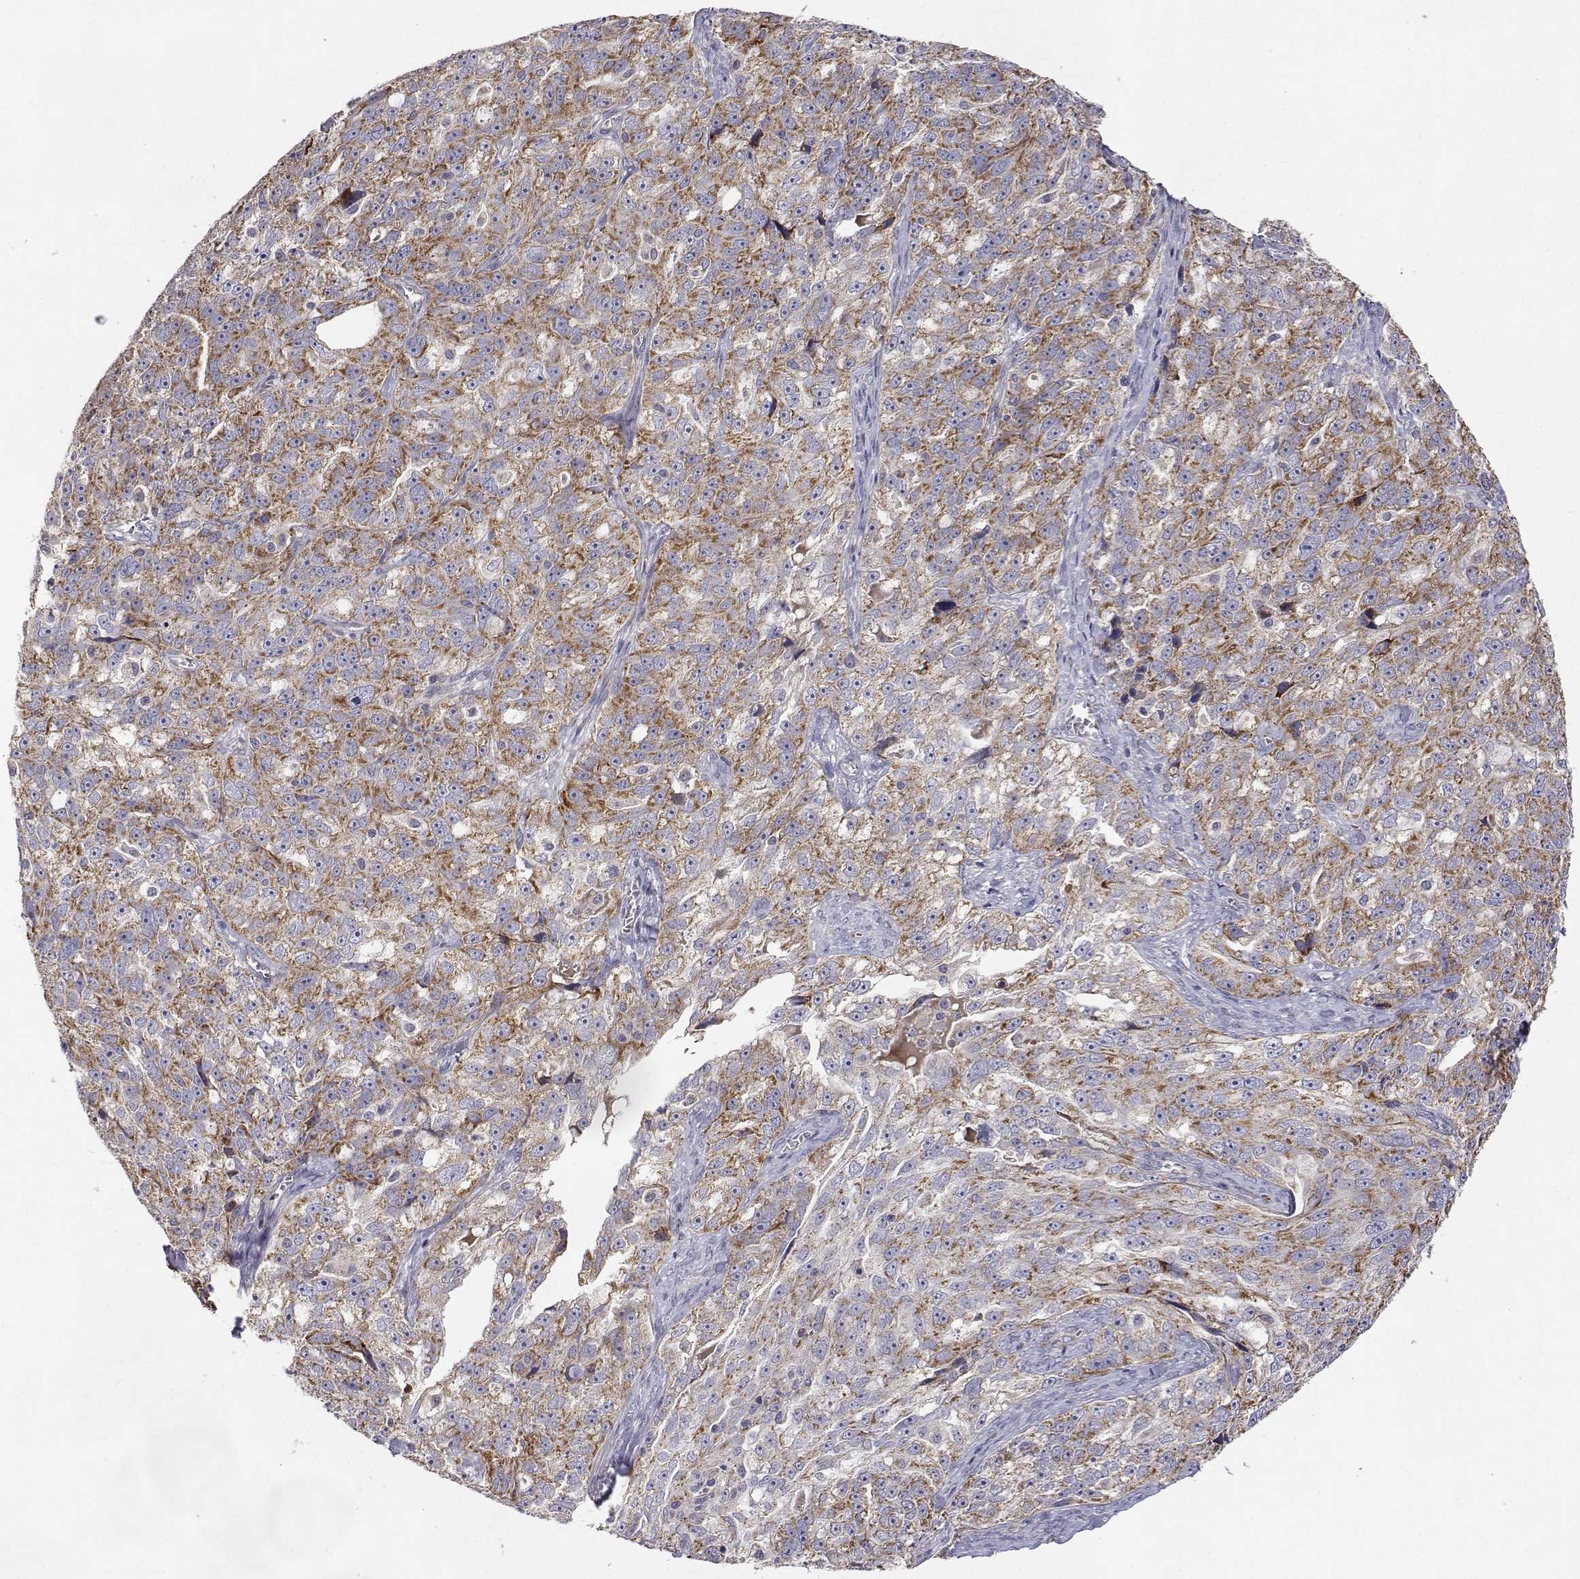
{"staining": {"intensity": "moderate", "quantity": ">75%", "location": "cytoplasmic/membranous"}, "tissue": "ovarian cancer", "cell_type": "Tumor cells", "image_type": "cancer", "snomed": [{"axis": "morphology", "description": "Cystadenocarcinoma, serous, NOS"}, {"axis": "topography", "description": "Ovary"}], "caption": "Protein staining reveals moderate cytoplasmic/membranous expression in approximately >75% of tumor cells in ovarian cancer.", "gene": "MRPL3", "patient": {"sex": "female", "age": 51}}